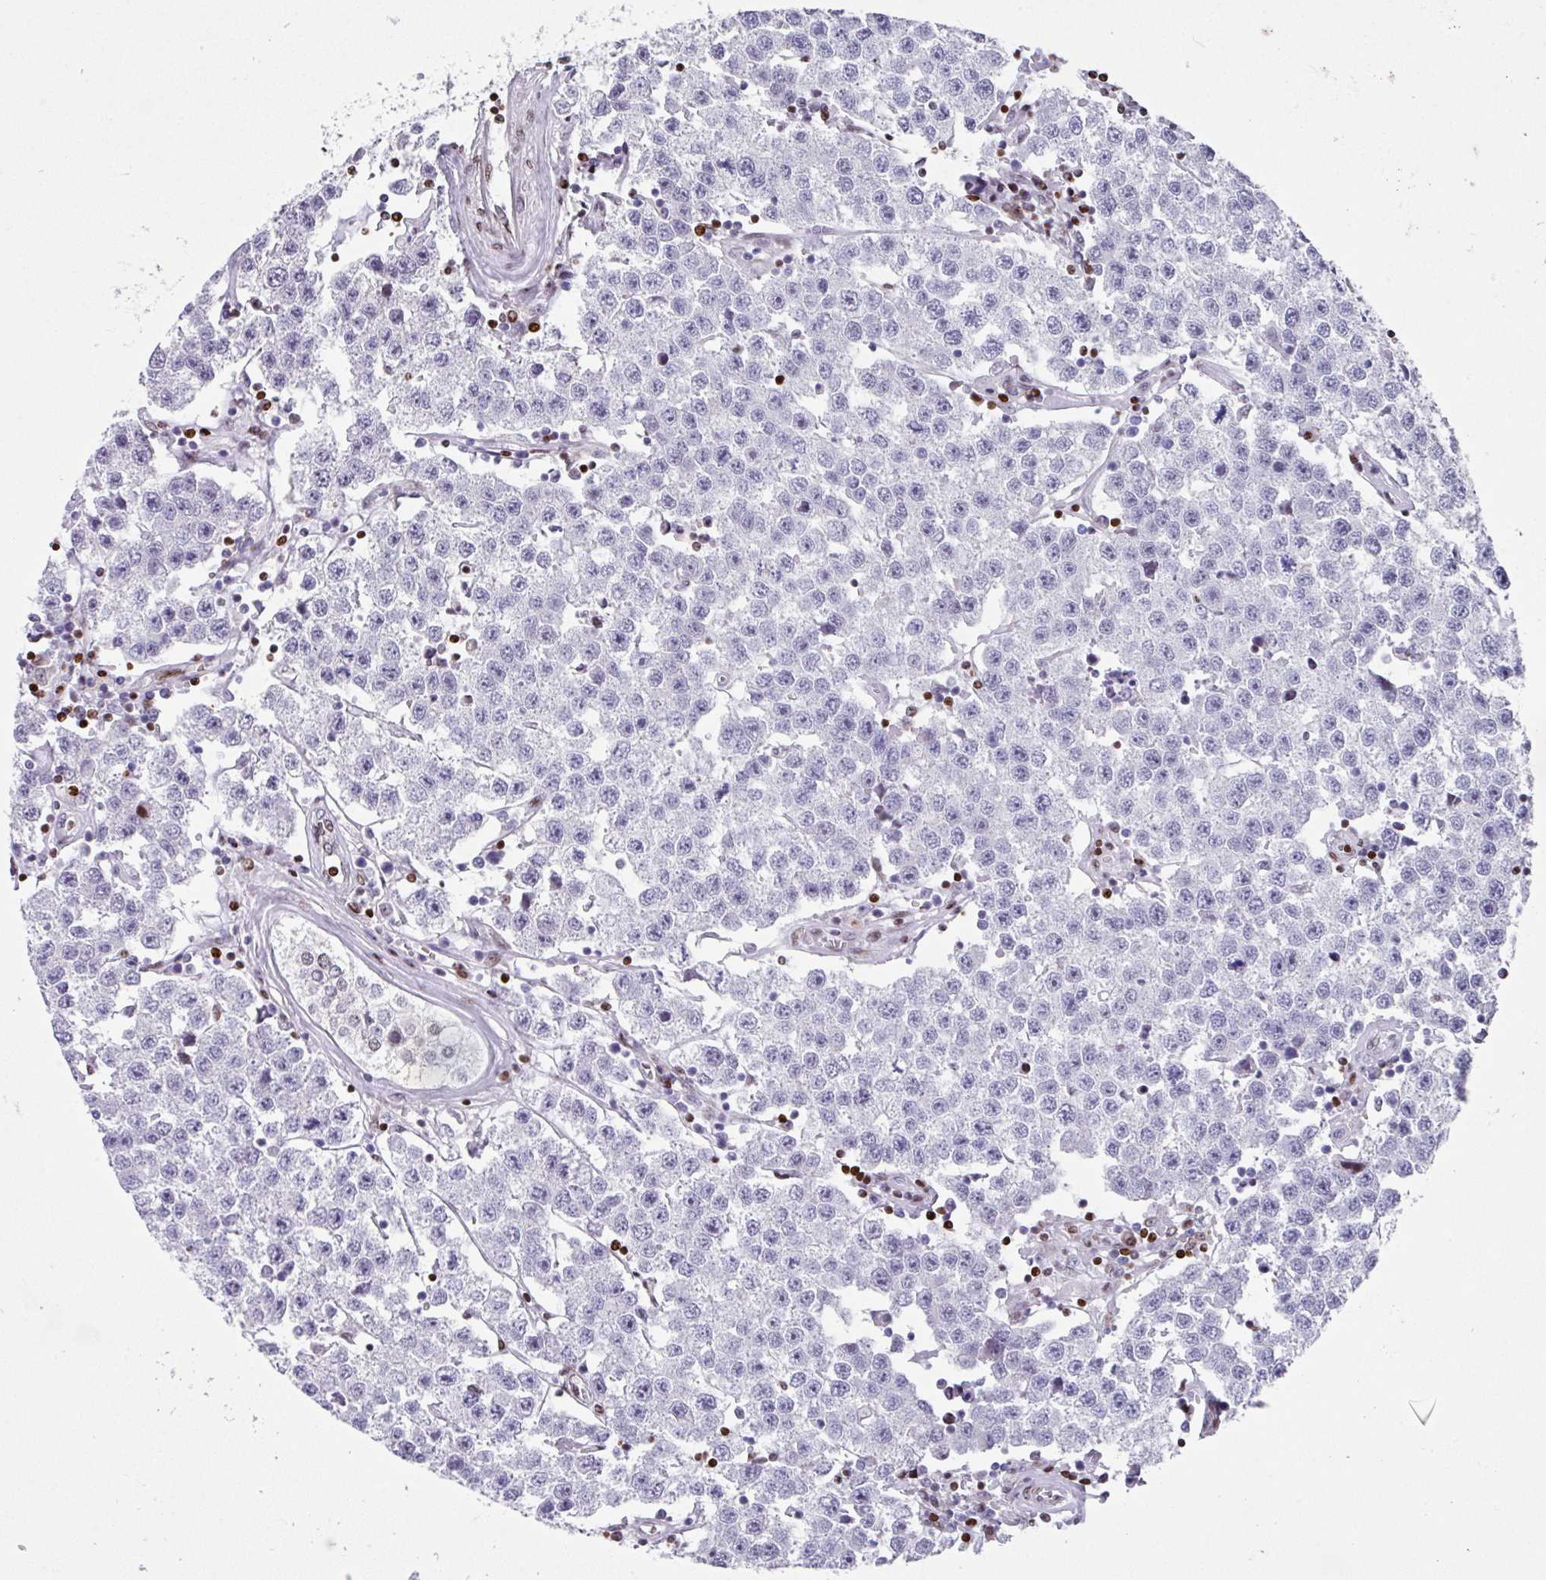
{"staining": {"intensity": "negative", "quantity": "none", "location": "none"}, "tissue": "testis cancer", "cell_type": "Tumor cells", "image_type": "cancer", "snomed": [{"axis": "morphology", "description": "Seminoma, NOS"}, {"axis": "topography", "description": "Testis"}], "caption": "Human seminoma (testis) stained for a protein using immunohistochemistry (IHC) exhibits no positivity in tumor cells.", "gene": "TCF3", "patient": {"sex": "male", "age": 34}}